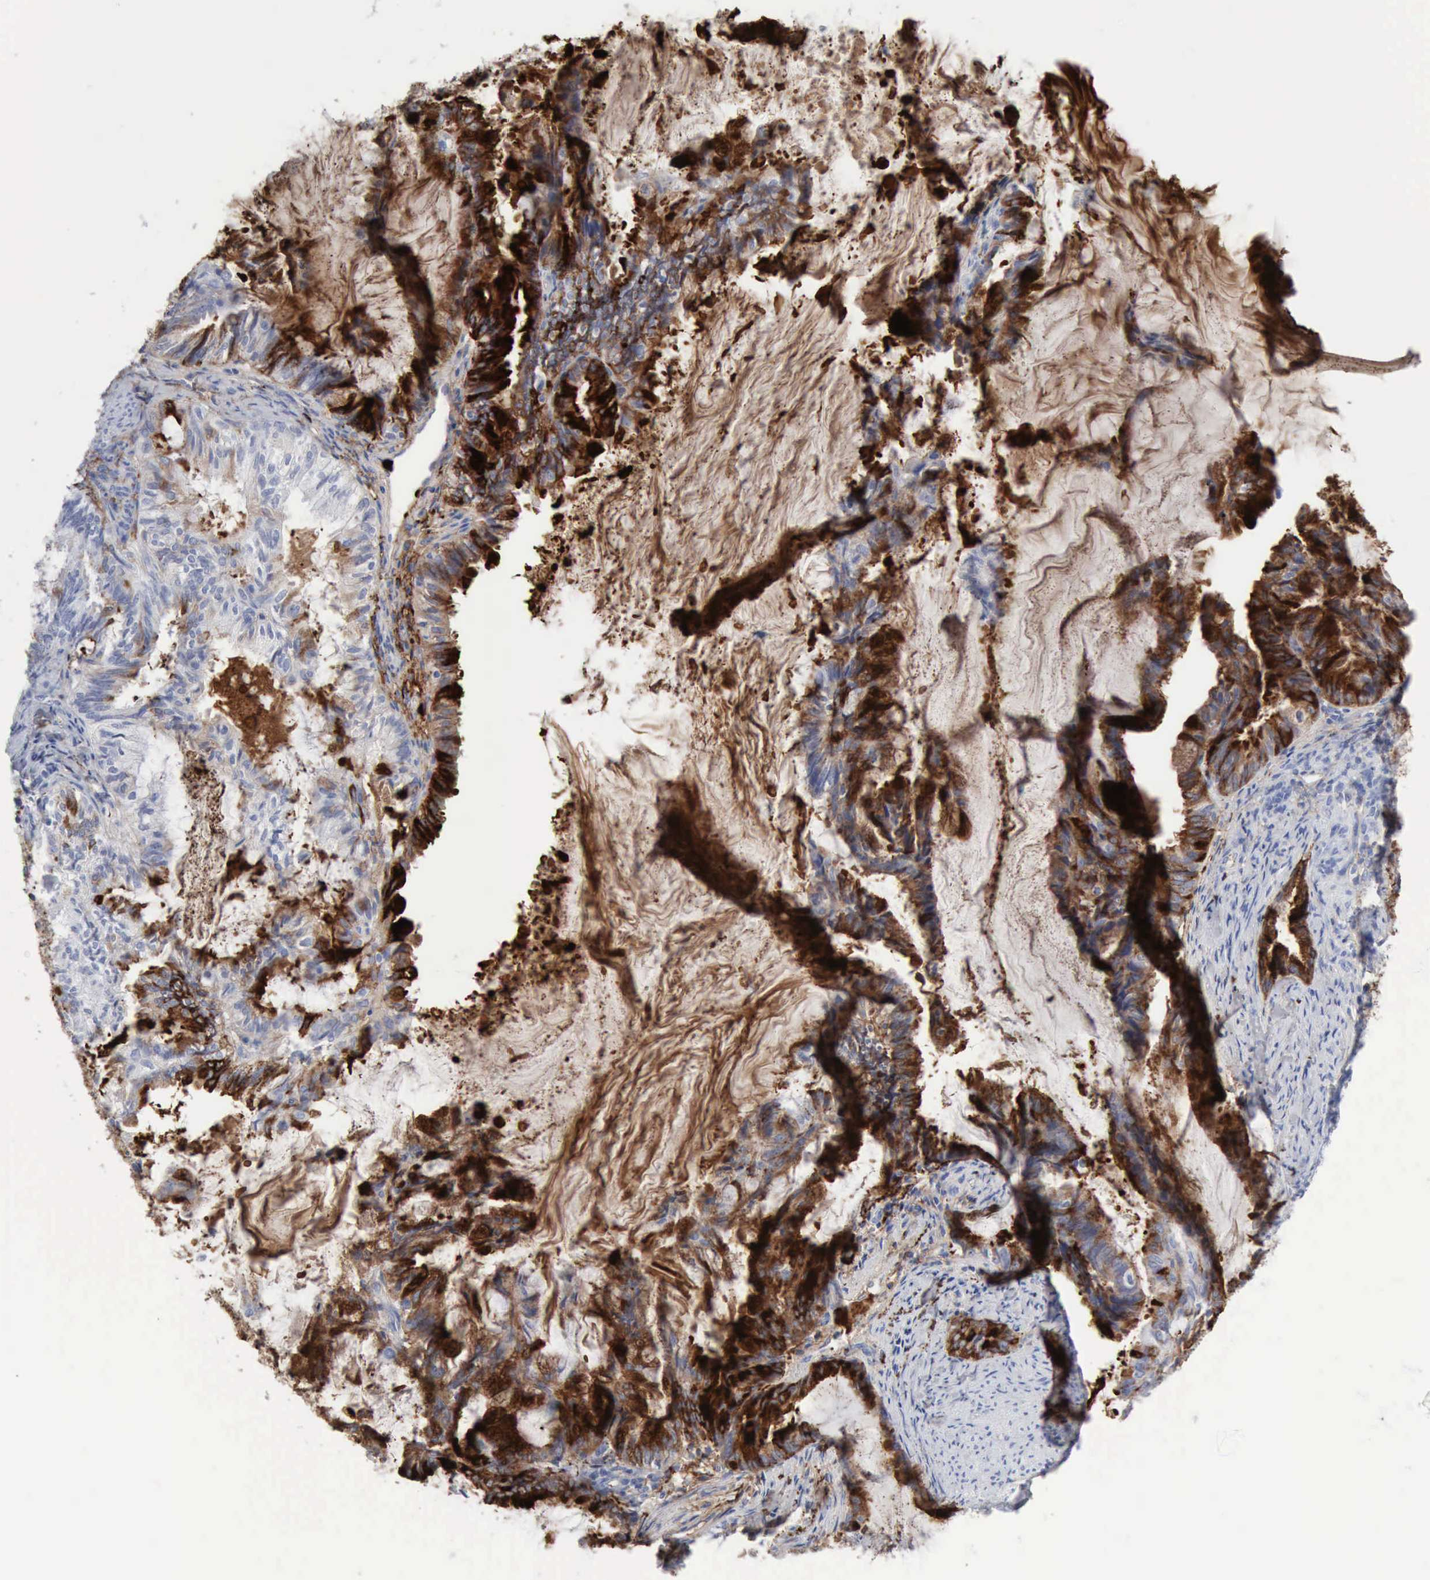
{"staining": {"intensity": "strong", "quantity": "25%-75%", "location": "cytoplasmic/membranous"}, "tissue": "endometrial cancer", "cell_type": "Tumor cells", "image_type": "cancer", "snomed": [{"axis": "morphology", "description": "Adenocarcinoma, NOS"}, {"axis": "topography", "description": "Endometrium"}], "caption": "Endometrial adenocarcinoma stained with immunohistochemistry (IHC) shows strong cytoplasmic/membranous expression in about 25%-75% of tumor cells.", "gene": "C4BPA", "patient": {"sex": "female", "age": 86}}